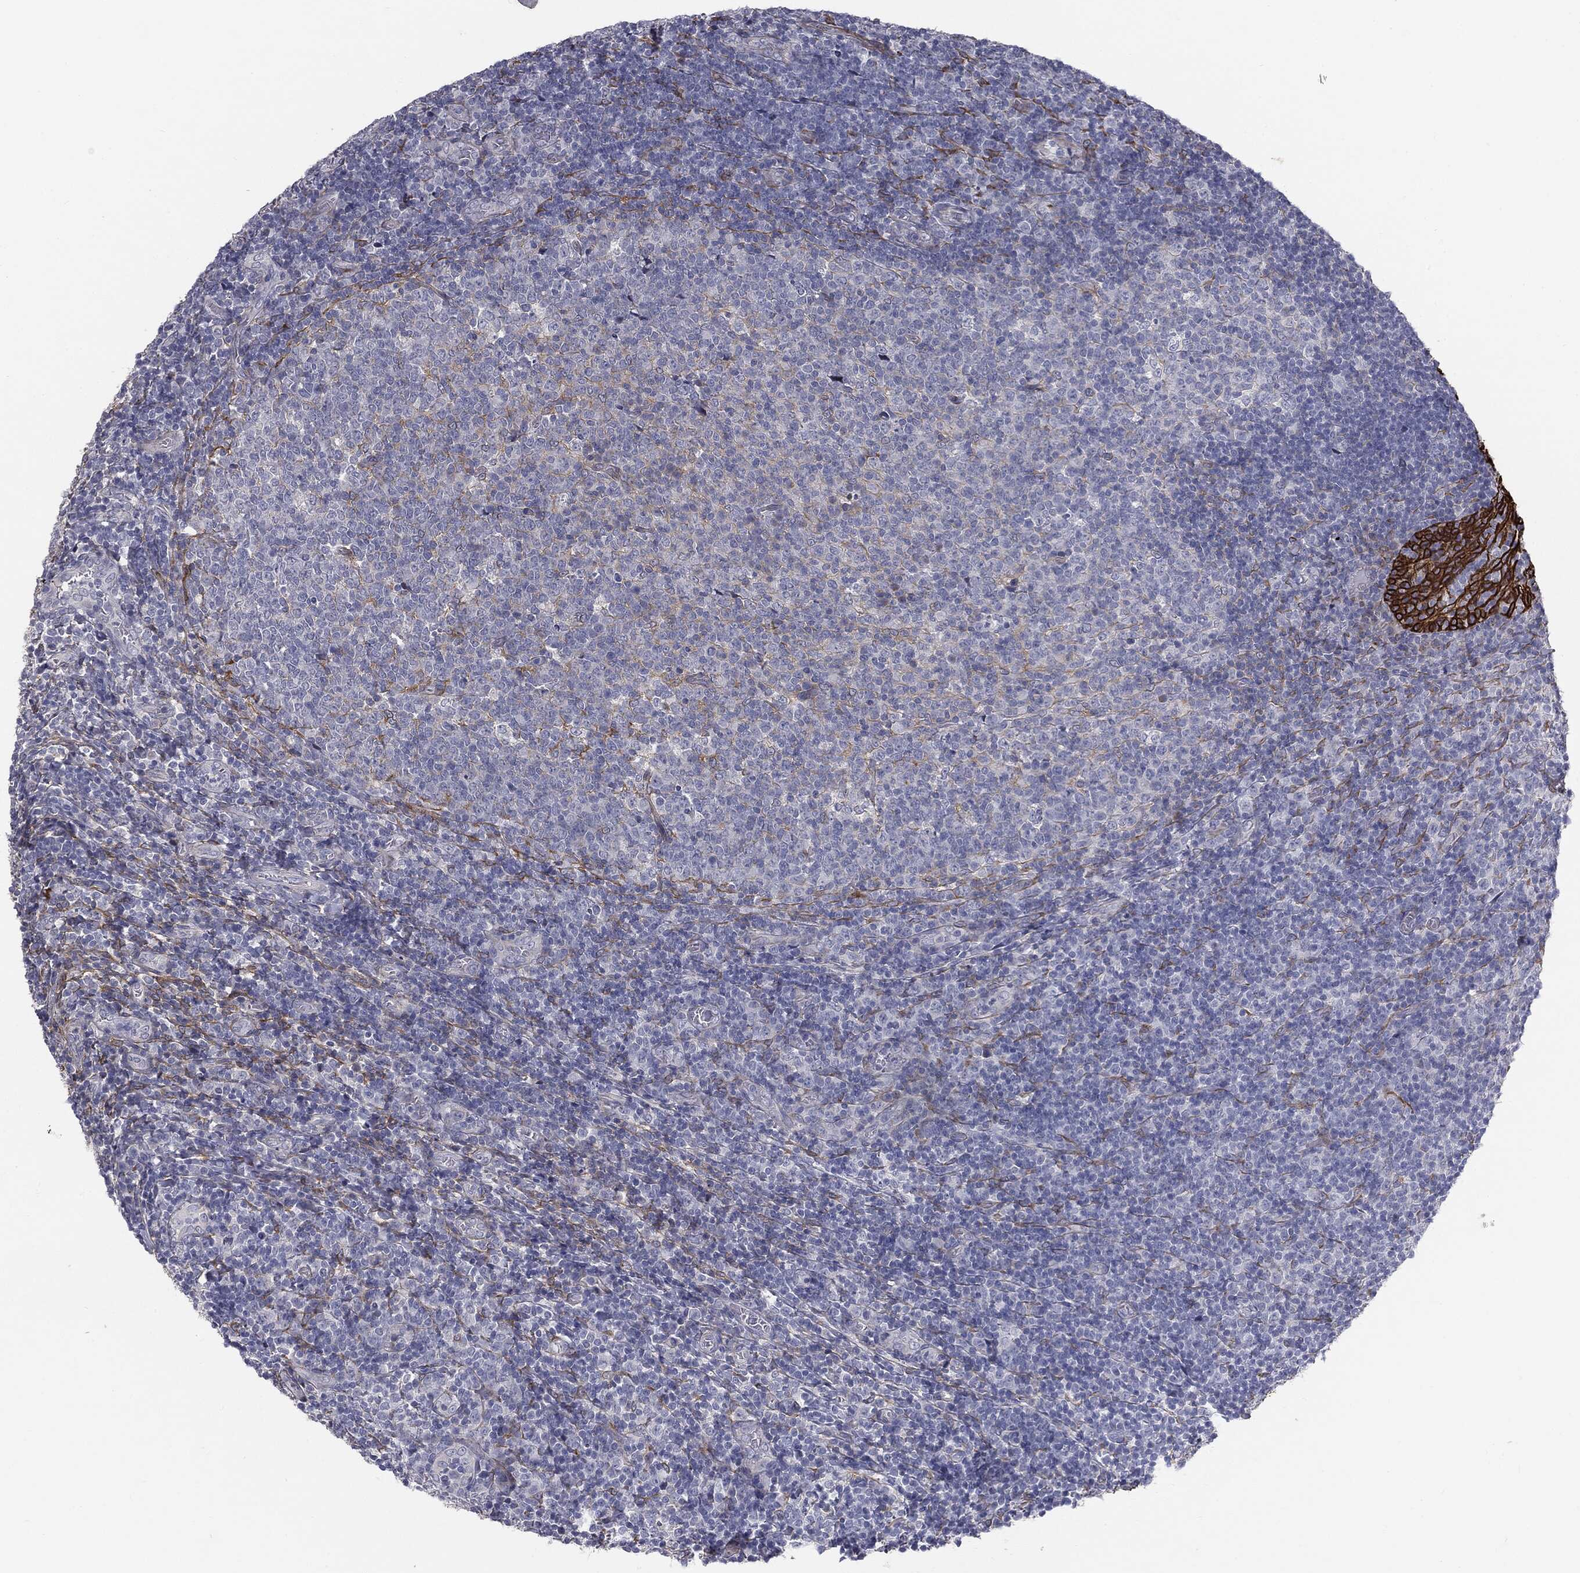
{"staining": {"intensity": "negative", "quantity": "none", "location": "none"}, "tissue": "tonsil", "cell_type": "Germinal center cells", "image_type": "normal", "snomed": [{"axis": "morphology", "description": "Normal tissue, NOS"}, {"axis": "topography", "description": "Tonsil"}], "caption": "Image shows no protein staining in germinal center cells of benign tonsil.", "gene": "KRT5", "patient": {"sex": "female", "age": 5}}